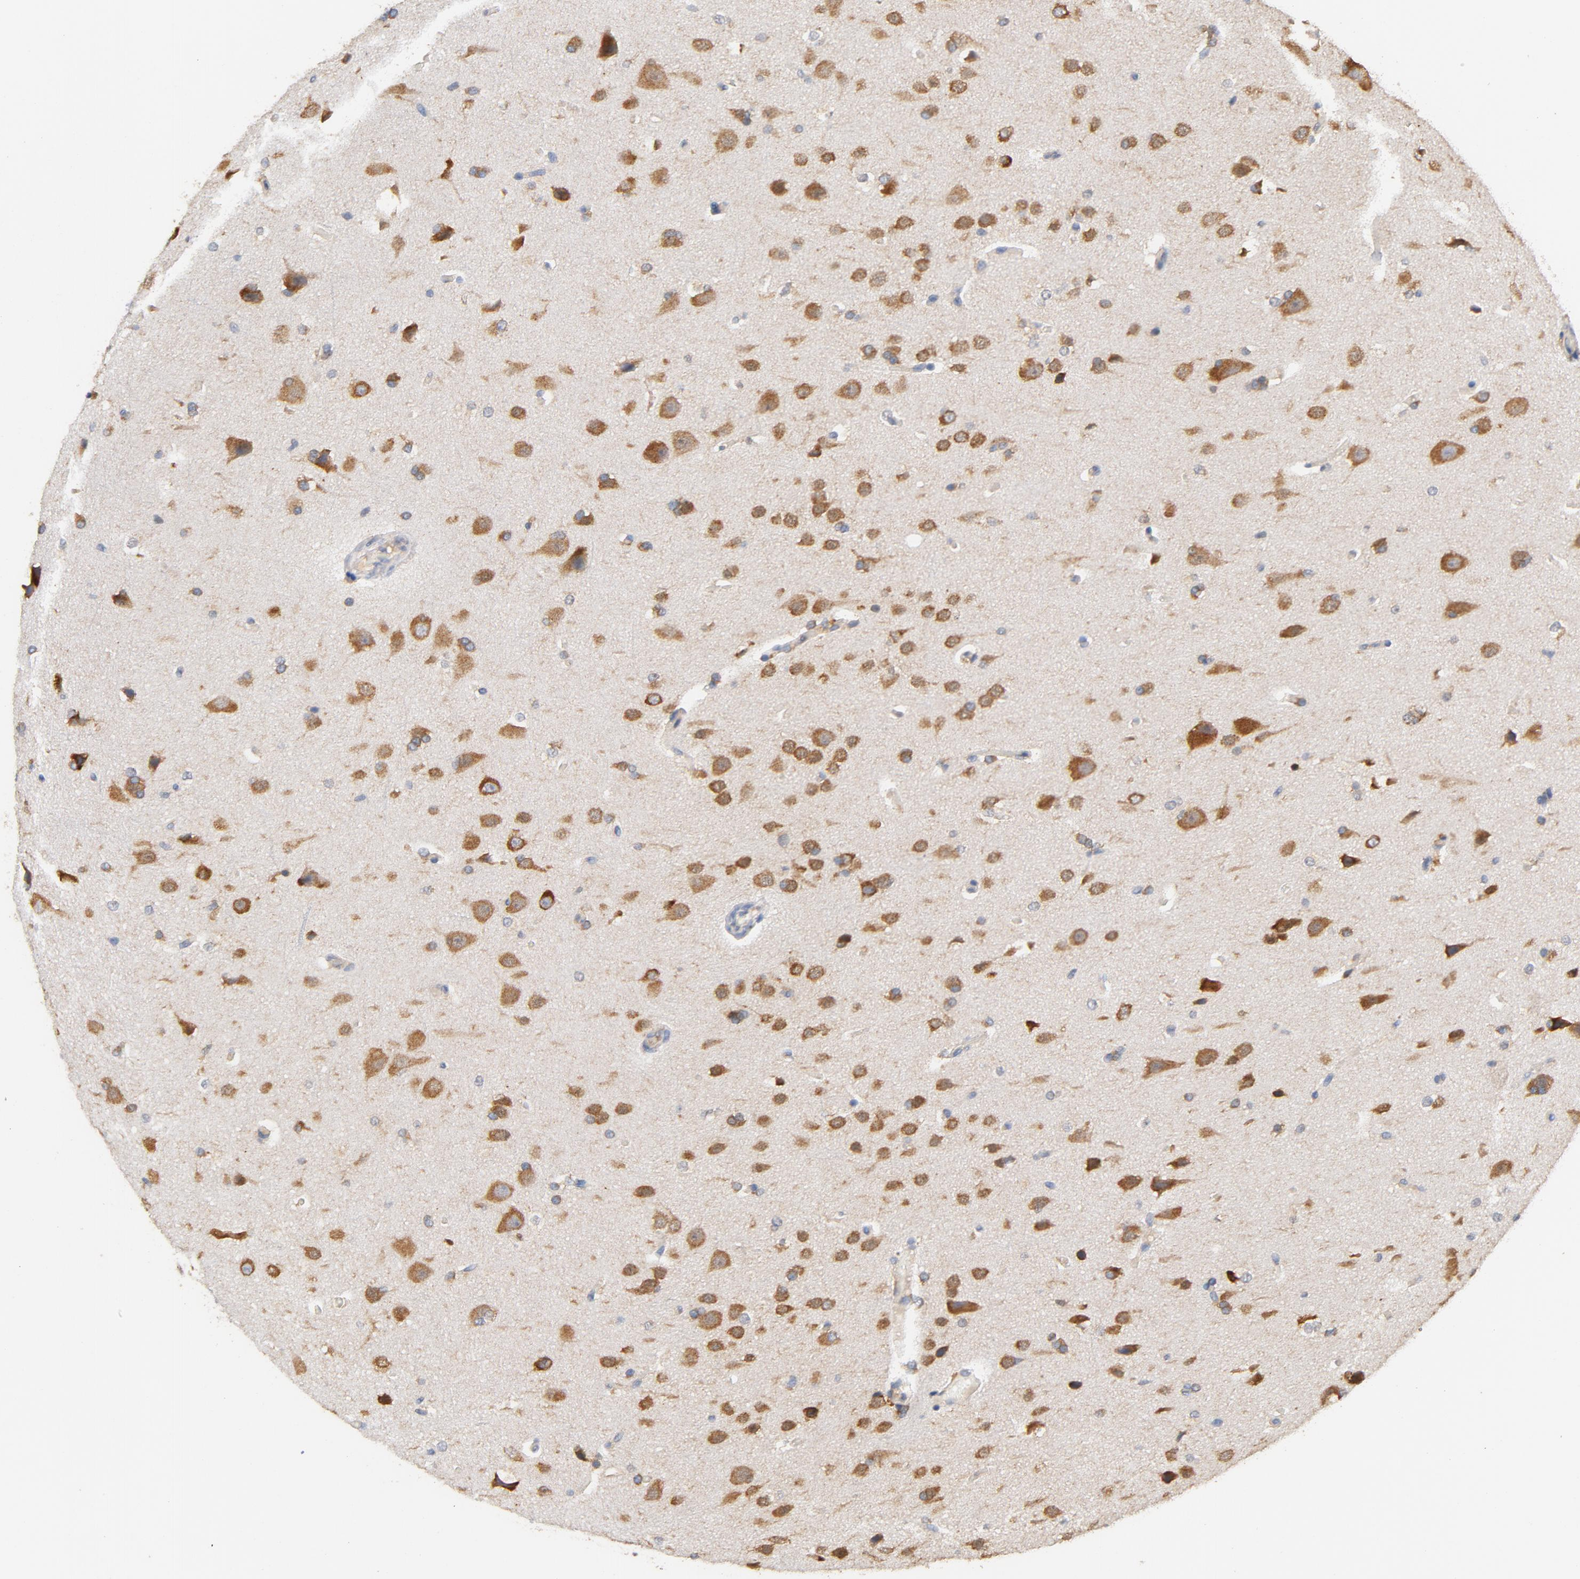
{"staining": {"intensity": "moderate", "quantity": ">75%", "location": "cytoplasmic/membranous"}, "tissue": "glioma", "cell_type": "Tumor cells", "image_type": "cancer", "snomed": [{"axis": "morphology", "description": "Glioma, malignant, Low grade"}, {"axis": "topography", "description": "Cerebral cortex"}], "caption": "This image shows malignant glioma (low-grade) stained with immunohistochemistry to label a protein in brown. The cytoplasmic/membranous of tumor cells show moderate positivity for the protein. Nuclei are counter-stained blue.", "gene": "DDX6", "patient": {"sex": "female", "age": 47}}